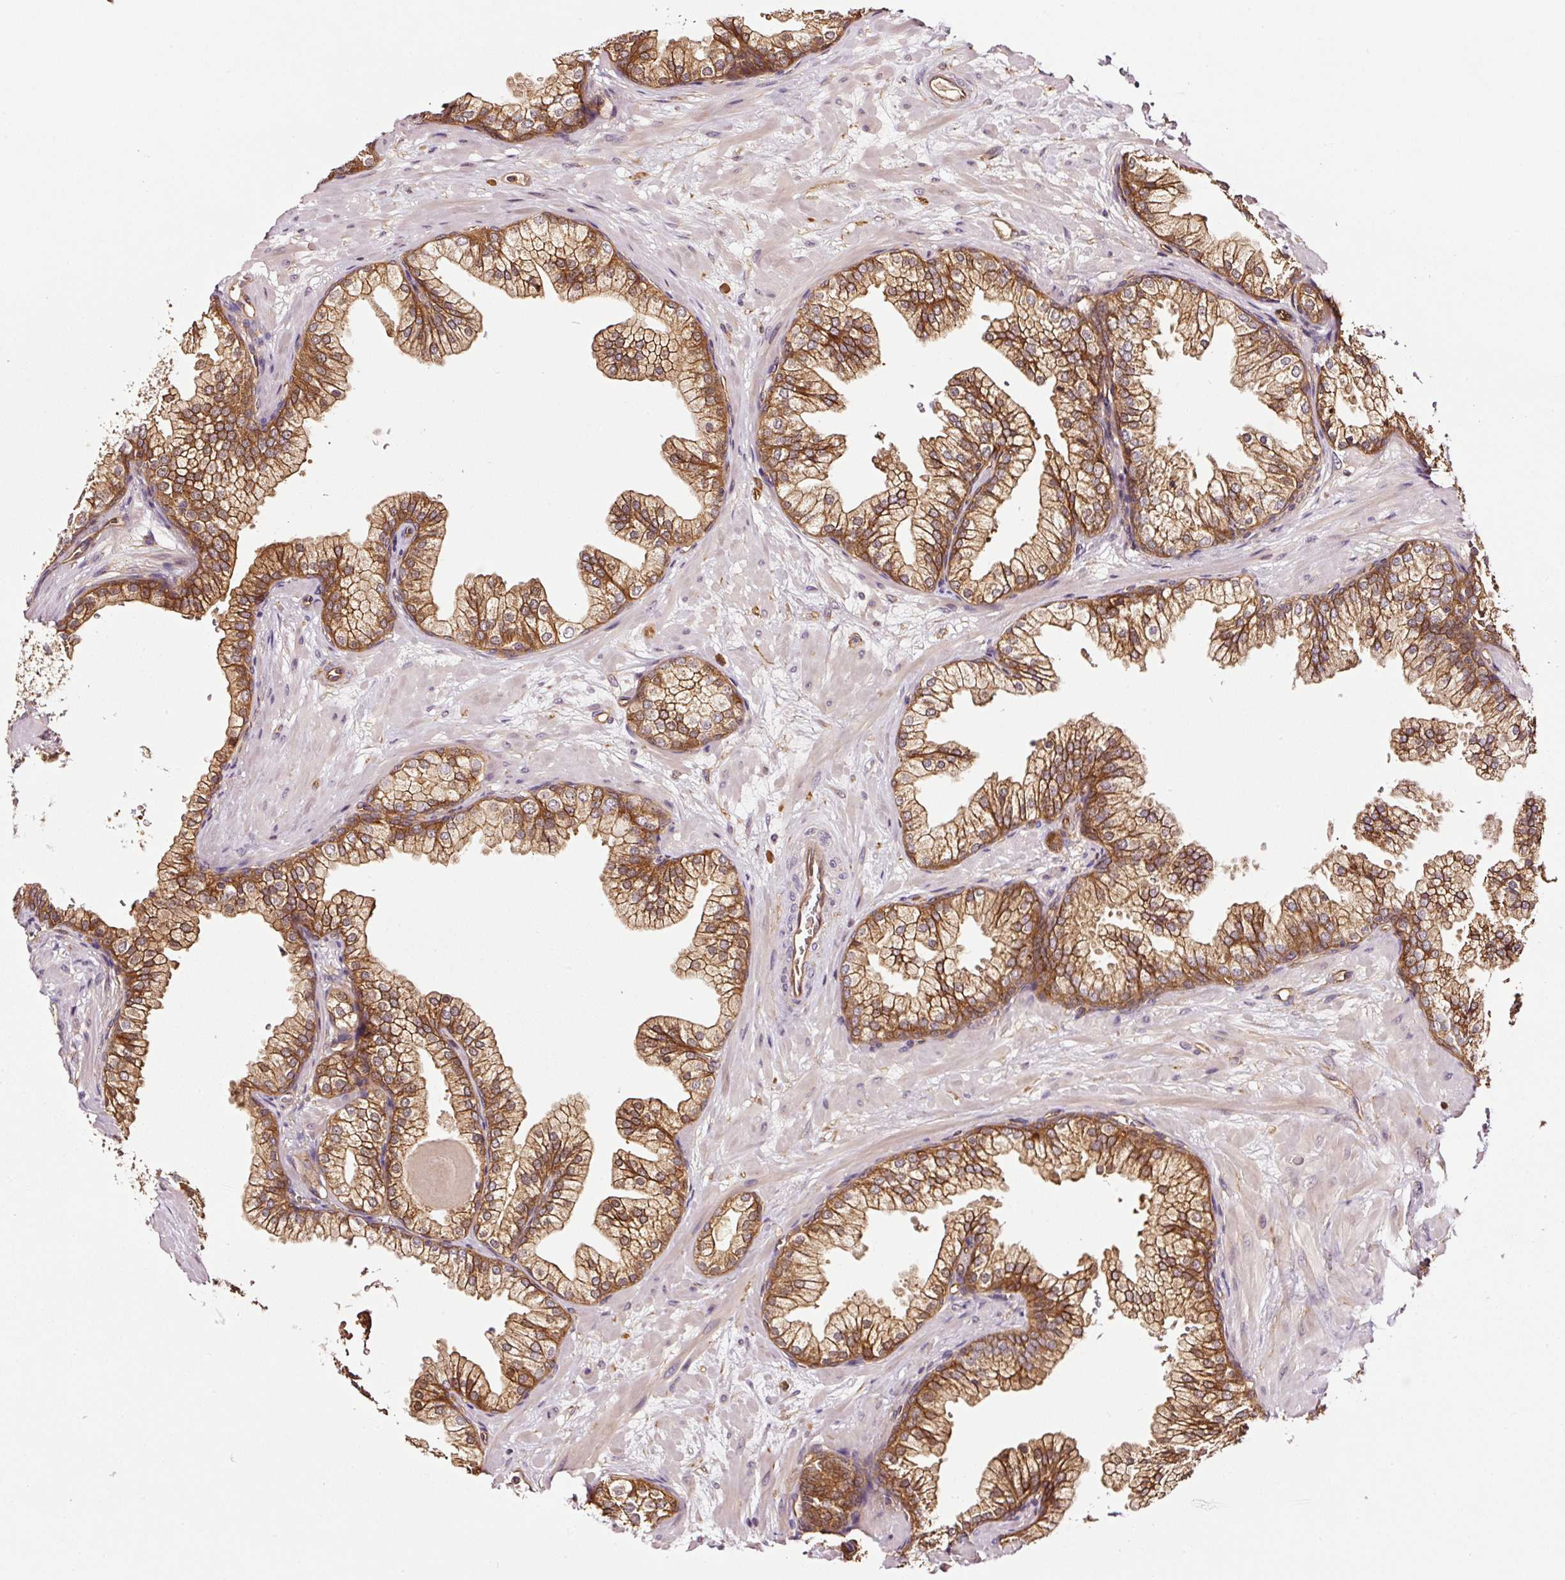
{"staining": {"intensity": "moderate", "quantity": ">75%", "location": "cytoplasmic/membranous"}, "tissue": "prostate", "cell_type": "Glandular cells", "image_type": "normal", "snomed": [{"axis": "morphology", "description": "Normal tissue, NOS"}, {"axis": "topography", "description": "Prostate"}, {"axis": "topography", "description": "Peripheral nerve tissue"}], "caption": "Immunohistochemistry histopathology image of benign prostate: human prostate stained using immunohistochemistry reveals medium levels of moderate protein expression localized specifically in the cytoplasmic/membranous of glandular cells, appearing as a cytoplasmic/membranous brown color.", "gene": "METAP1", "patient": {"sex": "male", "age": 61}}